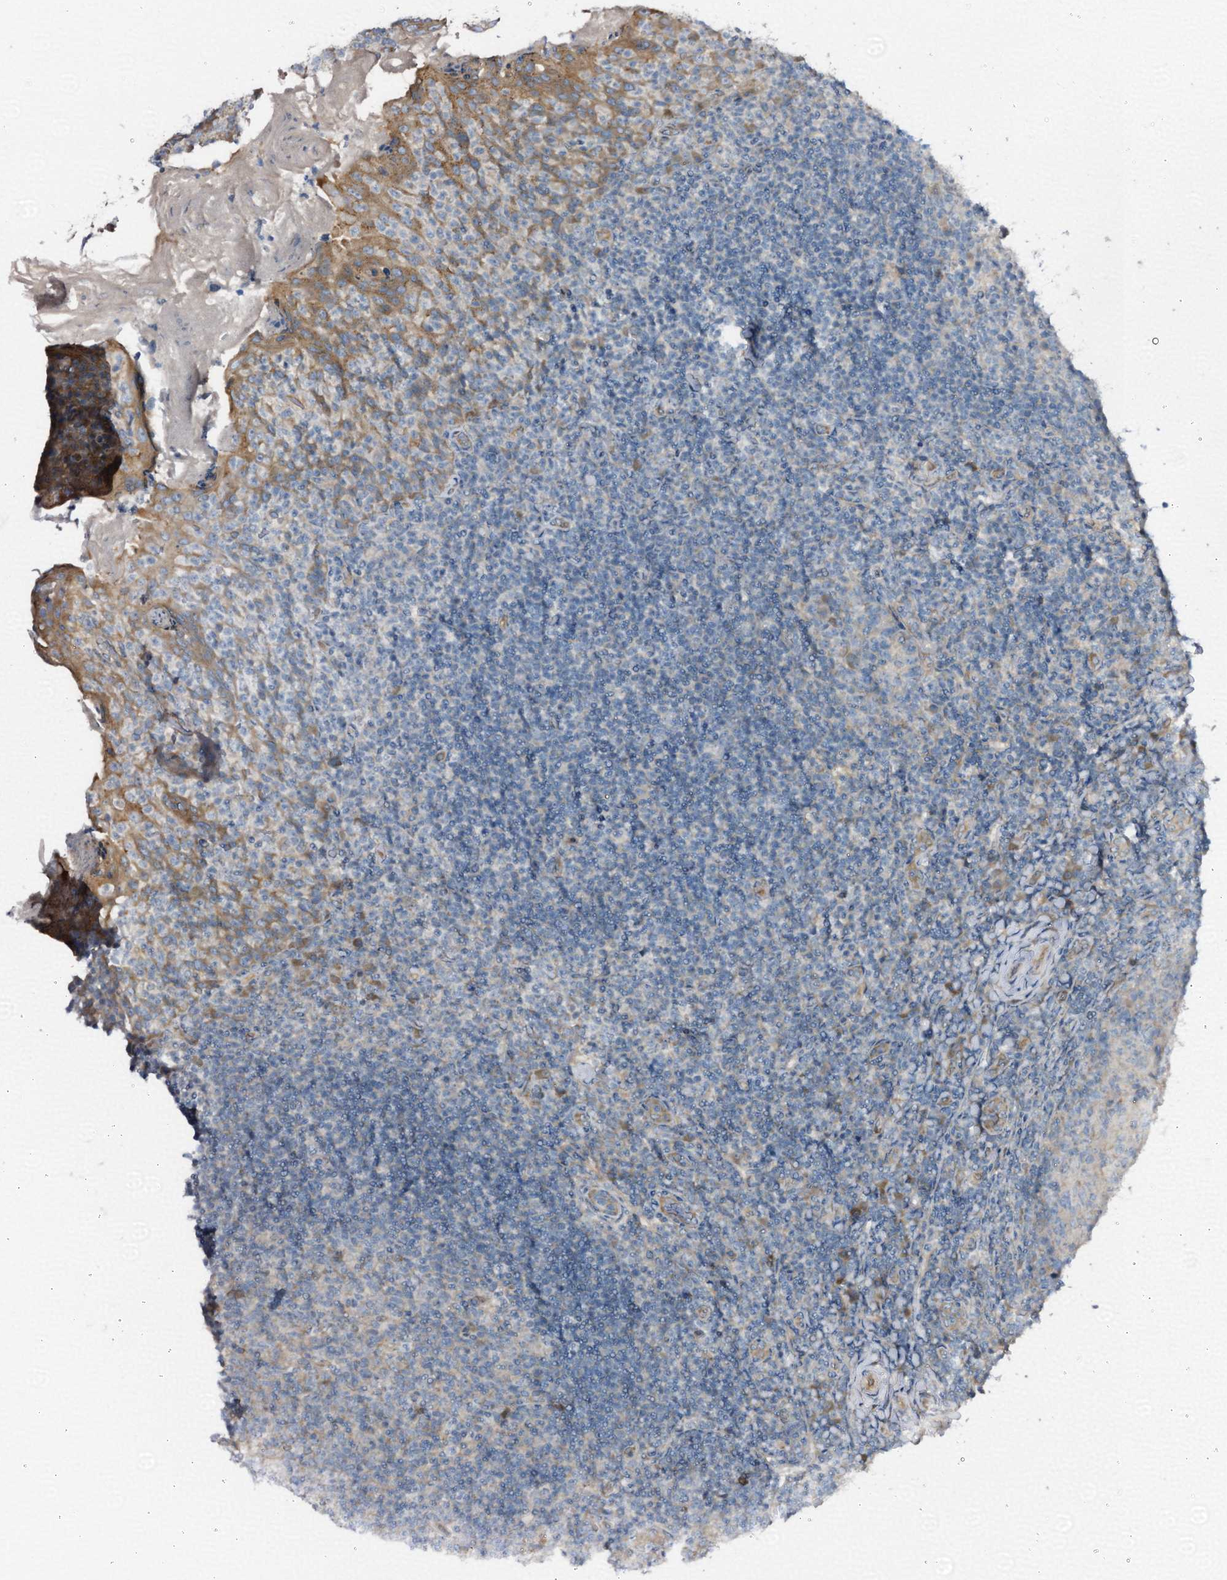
{"staining": {"intensity": "negative", "quantity": "none", "location": "none"}, "tissue": "tonsil", "cell_type": "Germinal center cells", "image_type": "normal", "snomed": [{"axis": "morphology", "description": "Normal tissue, NOS"}, {"axis": "topography", "description": "Tonsil"}], "caption": "IHC photomicrograph of normal tonsil: human tonsil stained with DAB (3,3'-diaminobenzidine) demonstrates no significant protein positivity in germinal center cells.", "gene": "STARD13", "patient": {"sex": "female", "age": 10}}